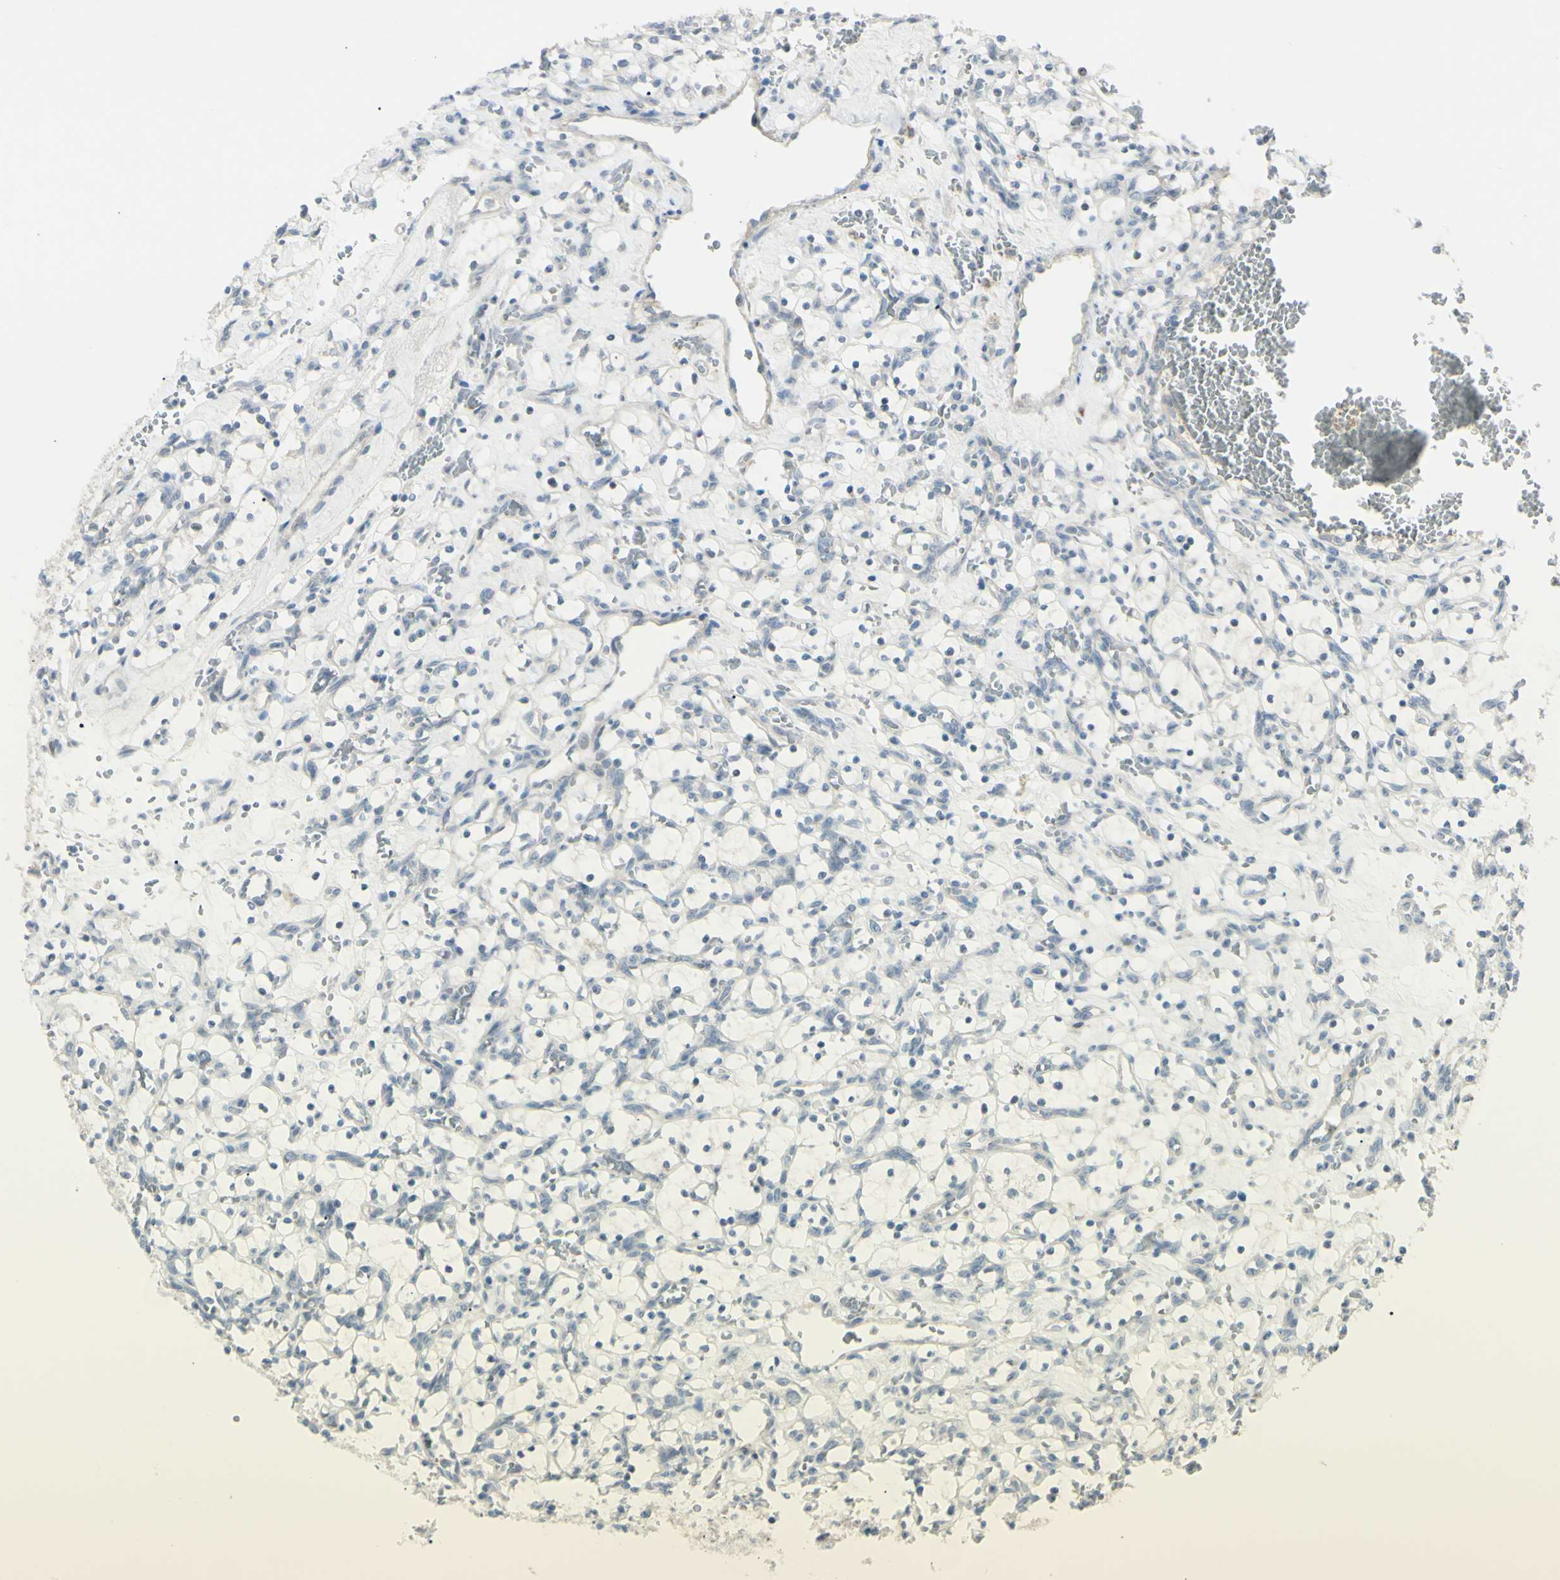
{"staining": {"intensity": "negative", "quantity": "none", "location": "none"}, "tissue": "renal cancer", "cell_type": "Tumor cells", "image_type": "cancer", "snomed": [{"axis": "morphology", "description": "Adenocarcinoma, NOS"}, {"axis": "topography", "description": "Kidney"}], "caption": "An image of human renal cancer (adenocarcinoma) is negative for staining in tumor cells.", "gene": "SH3GL2", "patient": {"sex": "female", "age": 69}}